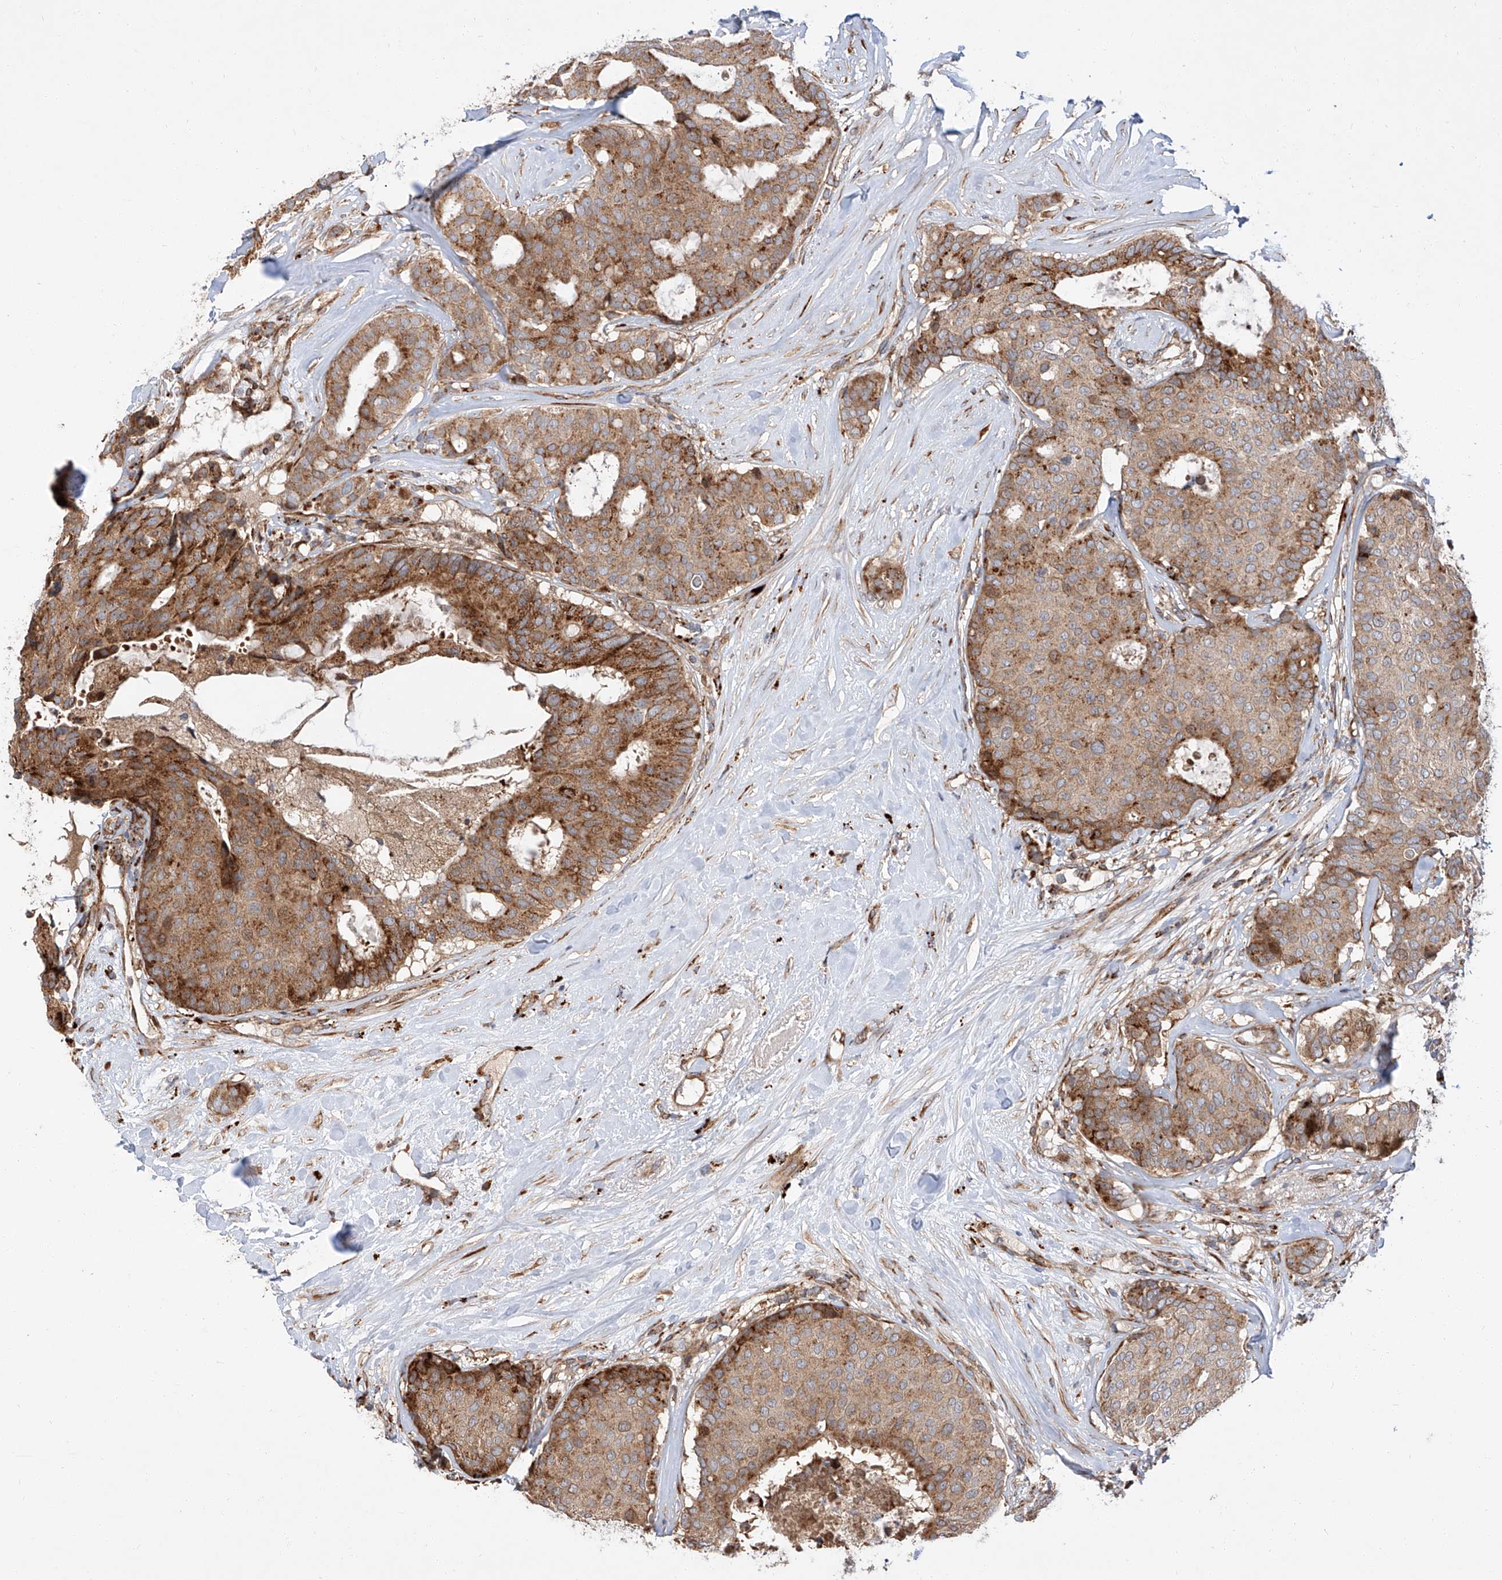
{"staining": {"intensity": "moderate", "quantity": ">75%", "location": "cytoplasmic/membranous"}, "tissue": "breast cancer", "cell_type": "Tumor cells", "image_type": "cancer", "snomed": [{"axis": "morphology", "description": "Duct carcinoma"}, {"axis": "topography", "description": "Breast"}], "caption": "Immunohistochemistry image of neoplastic tissue: breast intraductal carcinoma stained using immunohistochemistry demonstrates medium levels of moderate protein expression localized specifically in the cytoplasmic/membranous of tumor cells, appearing as a cytoplasmic/membranous brown color.", "gene": "DIRAS3", "patient": {"sex": "female", "age": 75}}